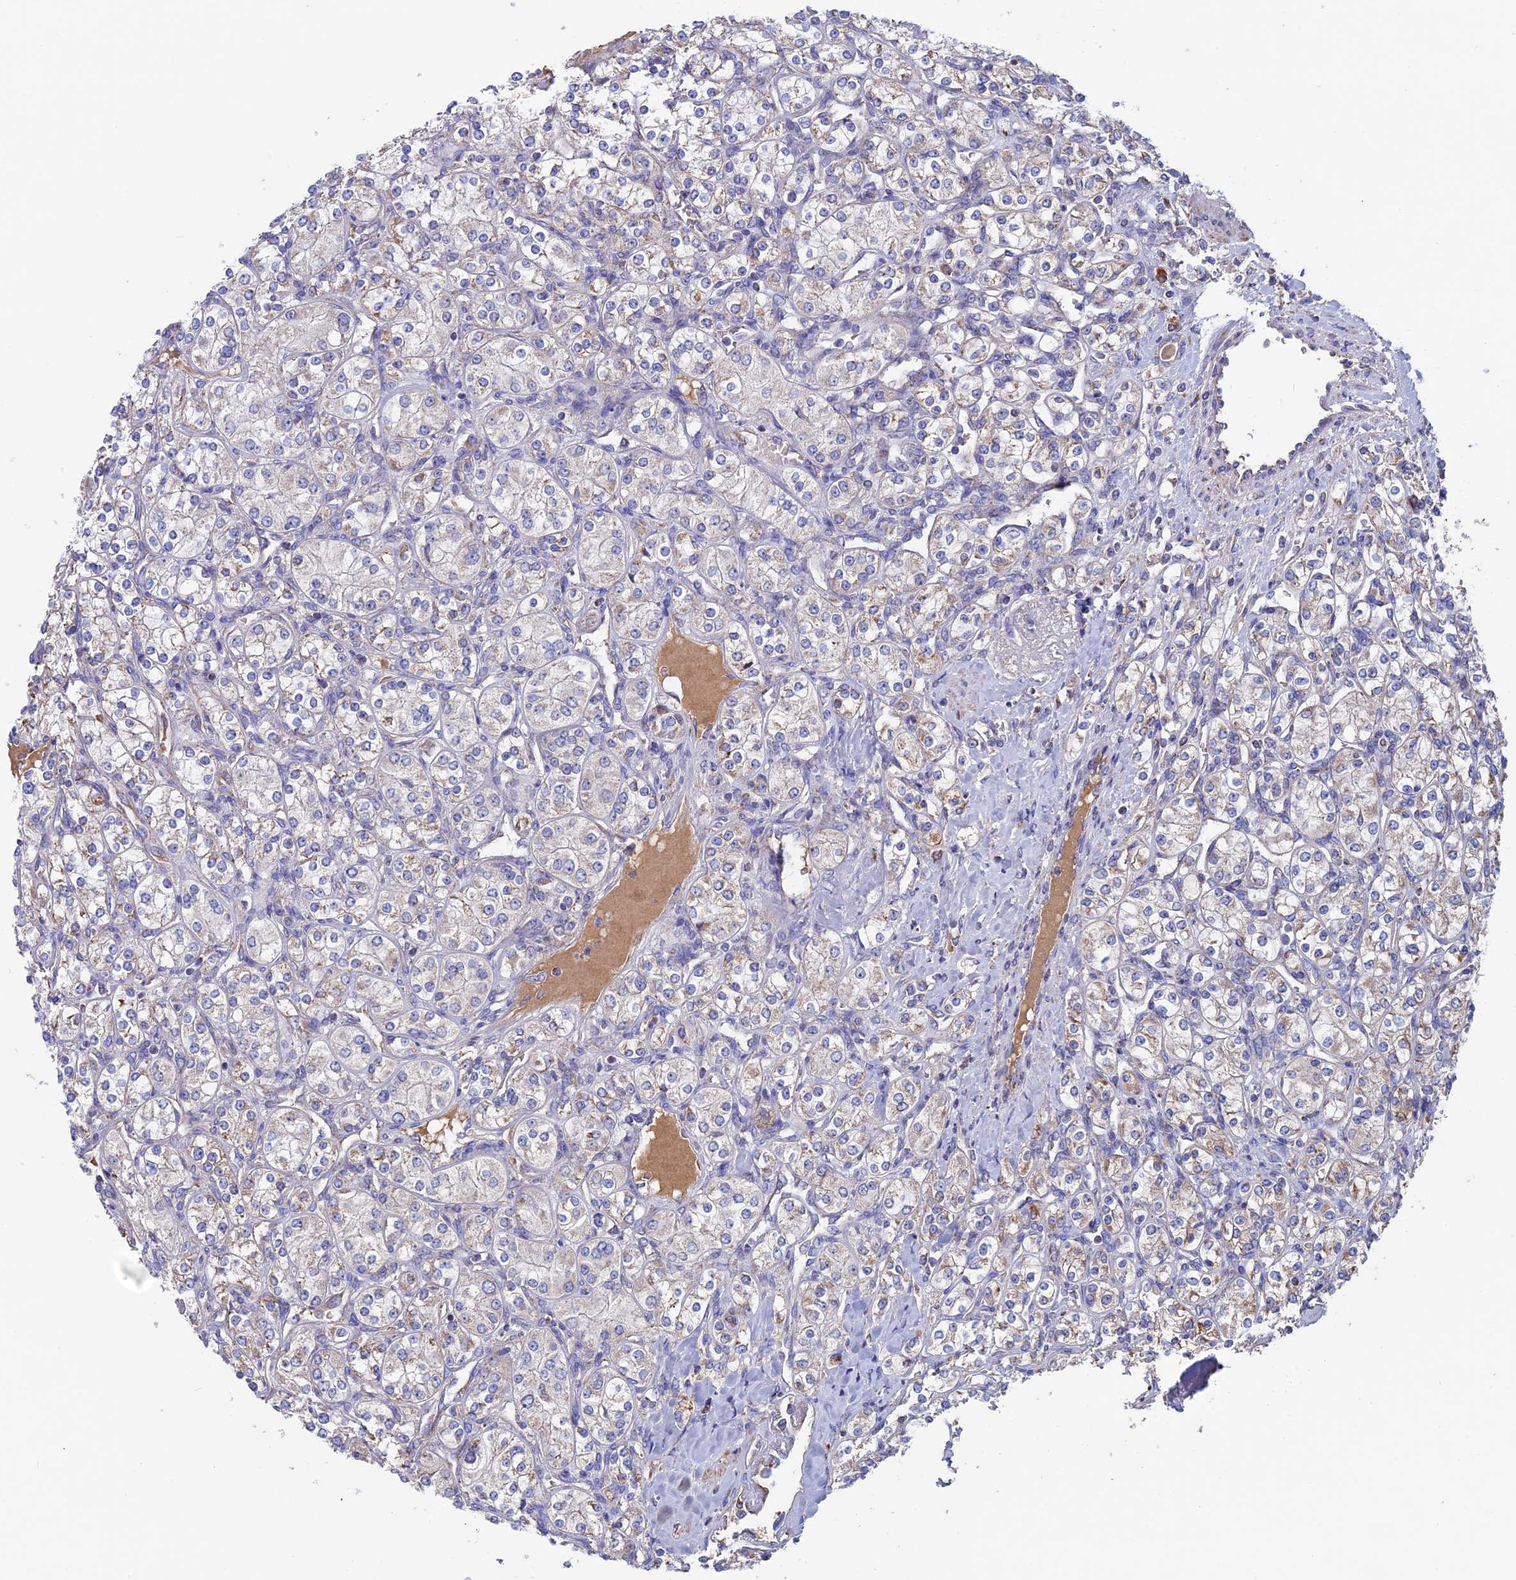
{"staining": {"intensity": "weak", "quantity": "<25%", "location": "cytoplasmic/membranous"}, "tissue": "renal cancer", "cell_type": "Tumor cells", "image_type": "cancer", "snomed": [{"axis": "morphology", "description": "Adenocarcinoma, NOS"}, {"axis": "topography", "description": "Kidney"}], "caption": "Micrograph shows no protein staining in tumor cells of adenocarcinoma (renal) tissue.", "gene": "SLC15A5", "patient": {"sex": "male", "age": 77}}